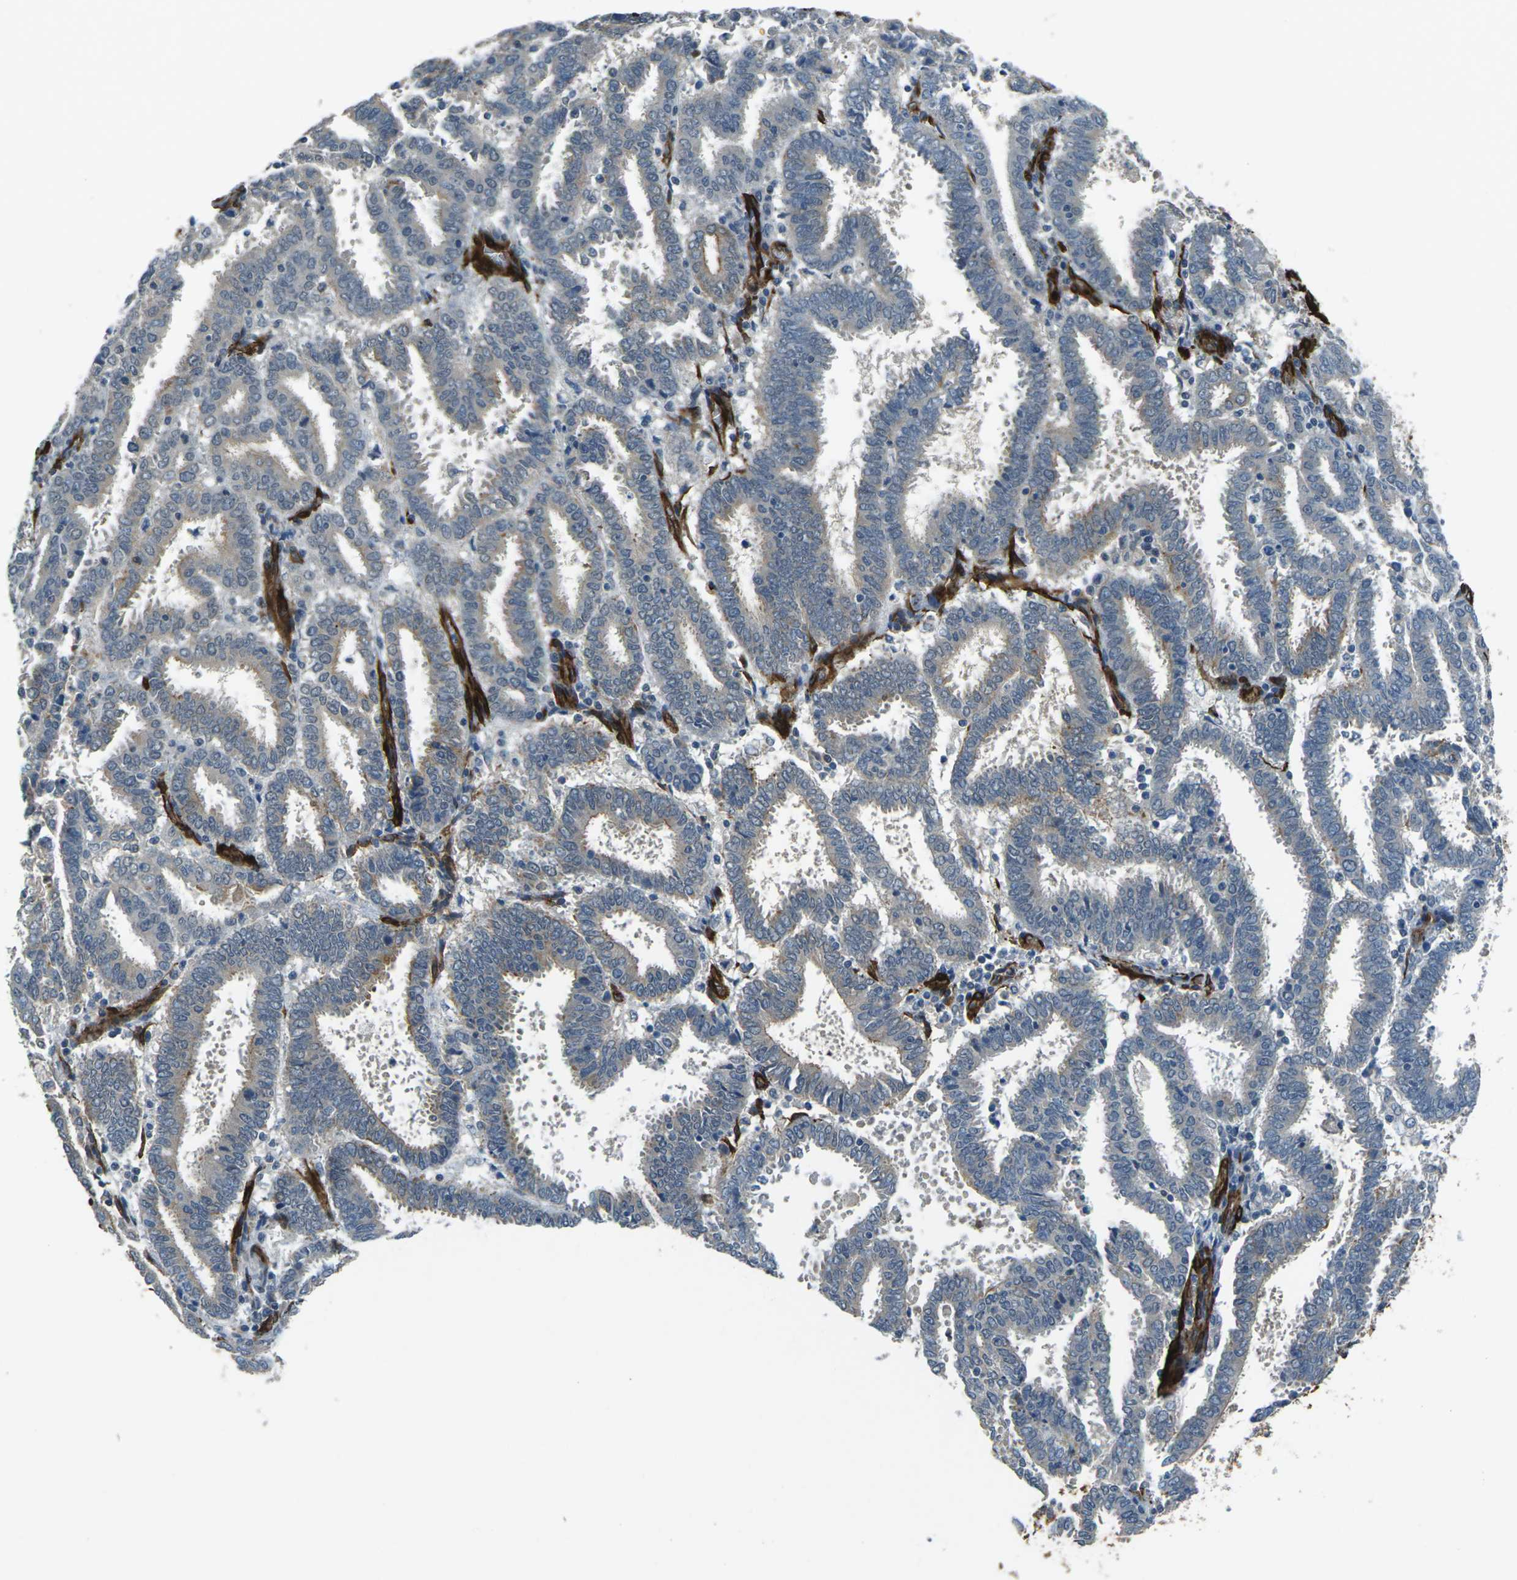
{"staining": {"intensity": "weak", "quantity": "<25%", "location": "cytoplasmic/membranous"}, "tissue": "endometrial cancer", "cell_type": "Tumor cells", "image_type": "cancer", "snomed": [{"axis": "morphology", "description": "Adenocarcinoma, NOS"}, {"axis": "topography", "description": "Uterus"}], "caption": "Immunohistochemical staining of human adenocarcinoma (endometrial) displays no significant staining in tumor cells.", "gene": "GRAMD1C", "patient": {"sex": "female", "age": 83}}